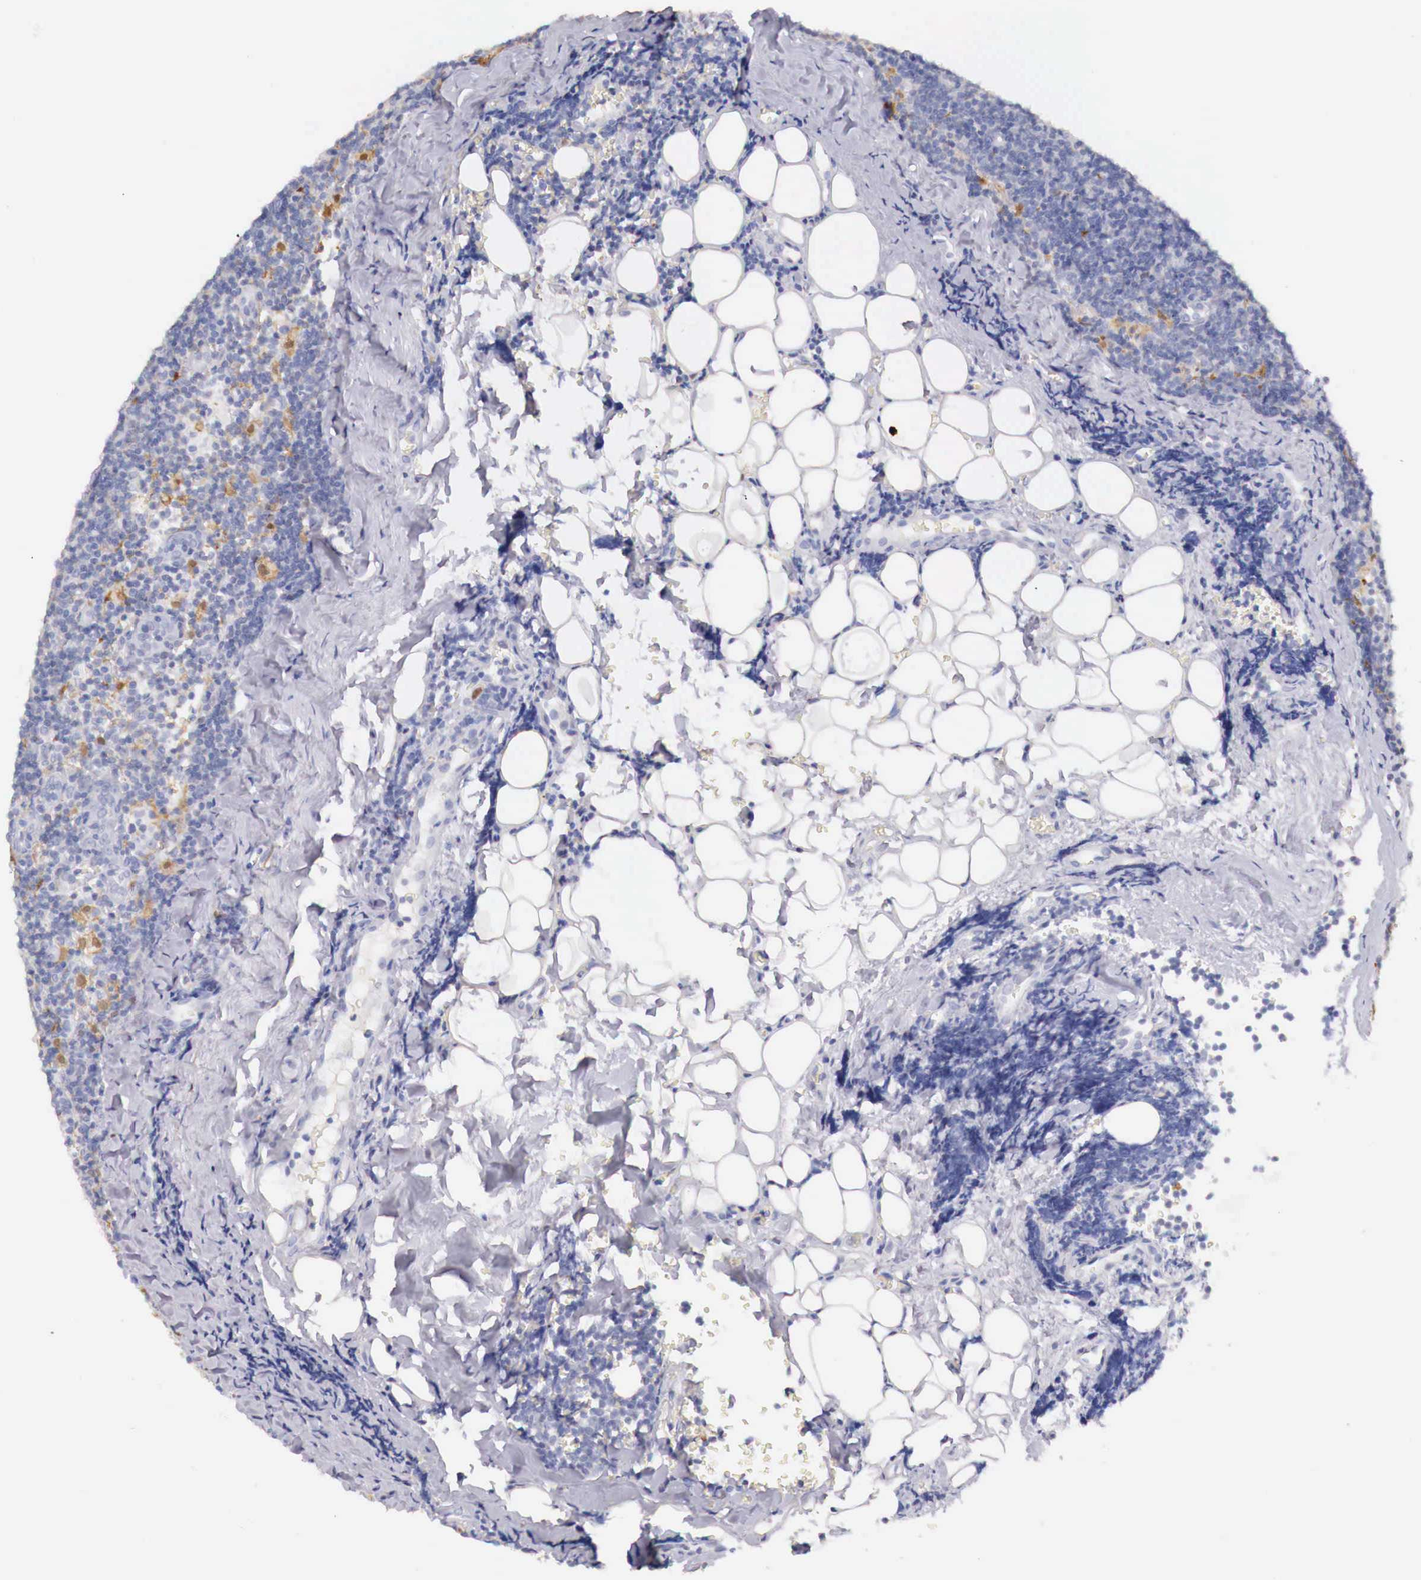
{"staining": {"intensity": "negative", "quantity": "none", "location": "none"}, "tissue": "lymphoma", "cell_type": "Tumor cells", "image_type": "cancer", "snomed": [{"axis": "morphology", "description": "Malignant lymphoma, non-Hodgkin's type, Low grade"}, {"axis": "topography", "description": "Lymph node"}], "caption": "Human lymphoma stained for a protein using IHC reveals no expression in tumor cells.", "gene": "RENBP", "patient": {"sex": "male", "age": 57}}